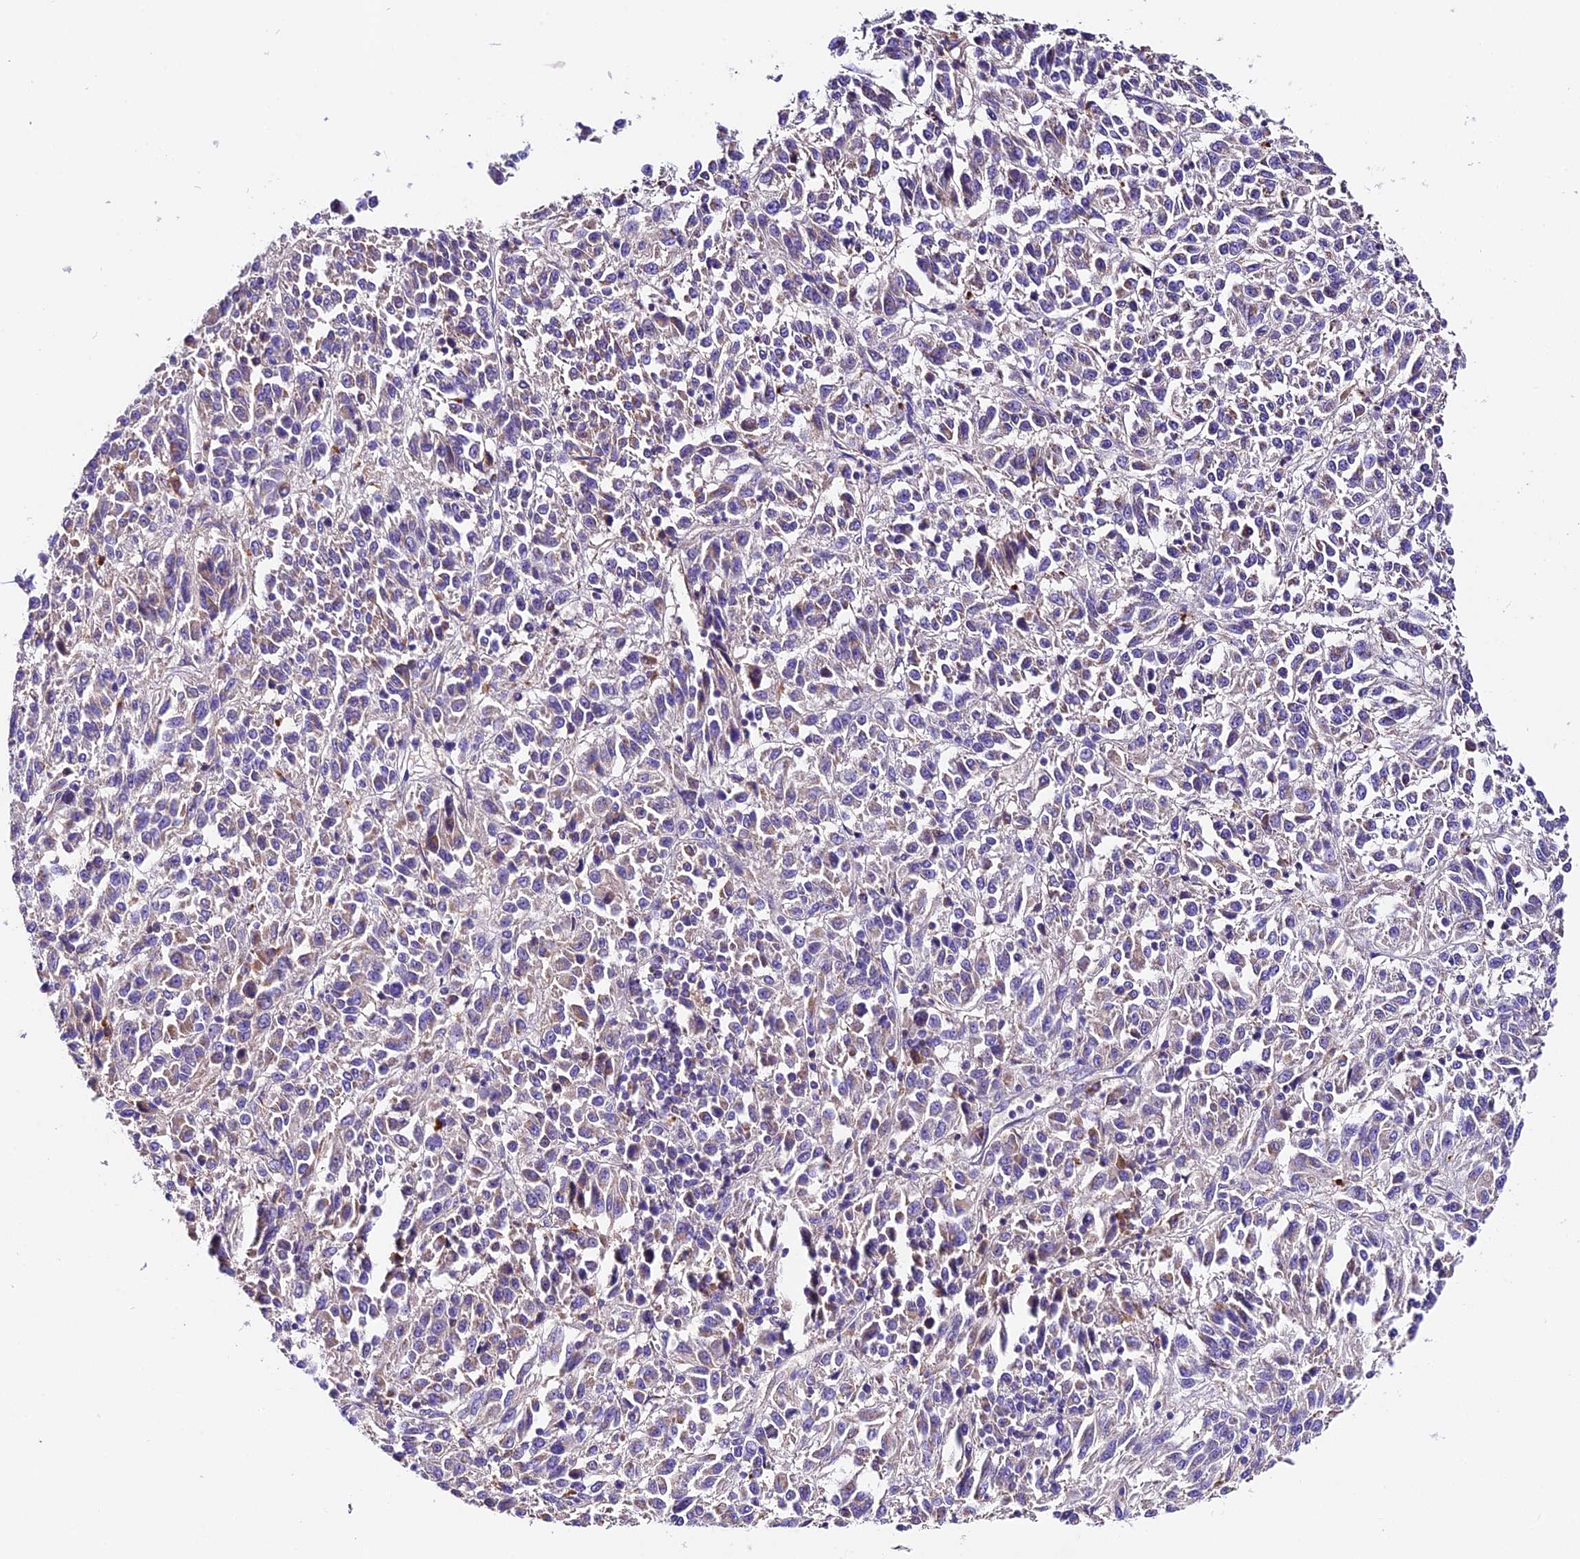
{"staining": {"intensity": "negative", "quantity": "none", "location": "none"}, "tissue": "melanoma", "cell_type": "Tumor cells", "image_type": "cancer", "snomed": [{"axis": "morphology", "description": "Malignant melanoma, Metastatic site"}, {"axis": "topography", "description": "Lung"}], "caption": "Immunohistochemistry (IHC) of human melanoma shows no positivity in tumor cells.", "gene": "SIX5", "patient": {"sex": "male", "age": 64}}